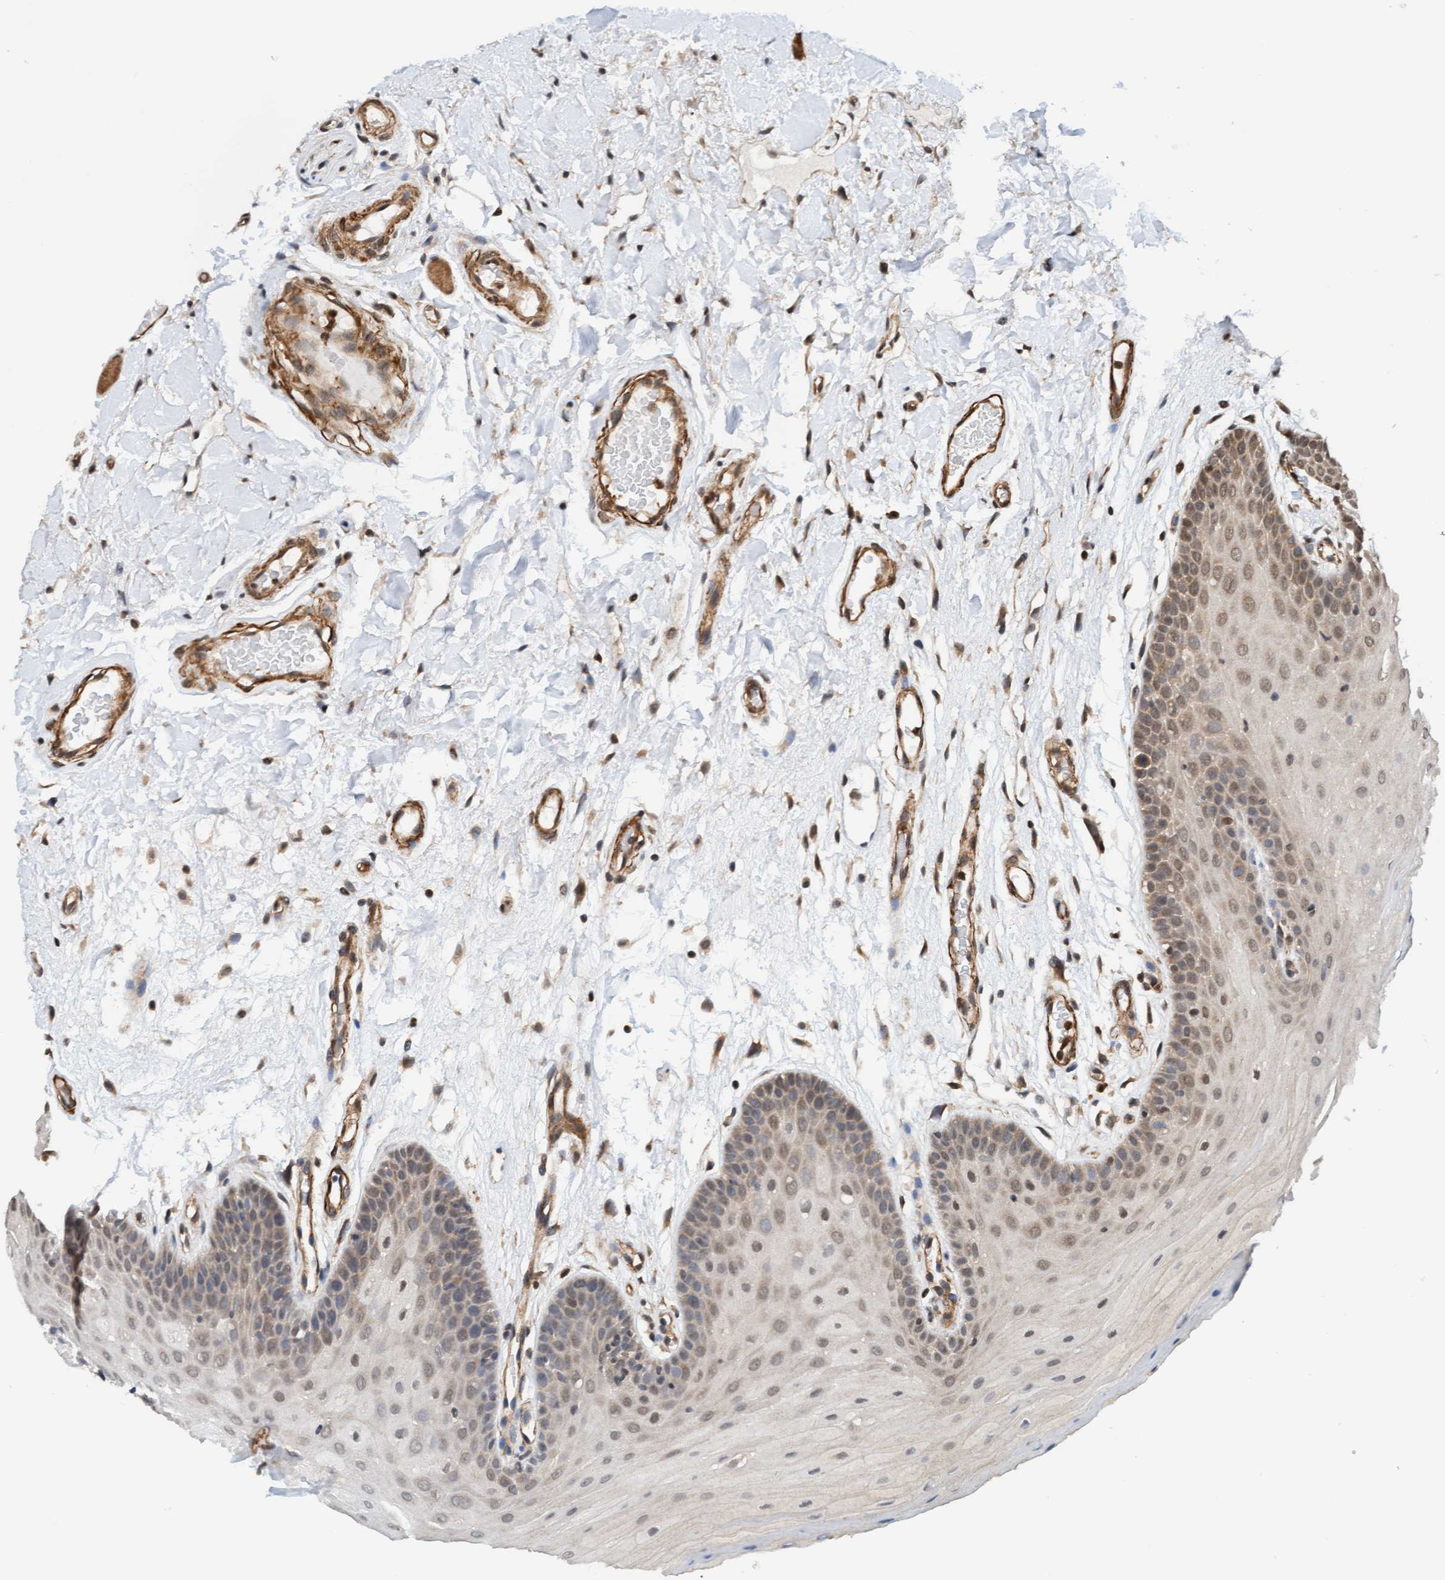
{"staining": {"intensity": "weak", "quantity": "25%-75%", "location": "cytoplasmic/membranous"}, "tissue": "oral mucosa", "cell_type": "Squamous epithelial cells", "image_type": "normal", "snomed": [{"axis": "morphology", "description": "Normal tissue, NOS"}, {"axis": "morphology", "description": "Squamous cell carcinoma, NOS"}, {"axis": "topography", "description": "Oral tissue"}, {"axis": "topography", "description": "Head-Neck"}], "caption": "DAB (3,3'-diaminobenzidine) immunohistochemical staining of normal oral mucosa demonstrates weak cytoplasmic/membranous protein expression in approximately 25%-75% of squamous epithelial cells.", "gene": "STXBP4", "patient": {"sex": "male", "age": 71}}